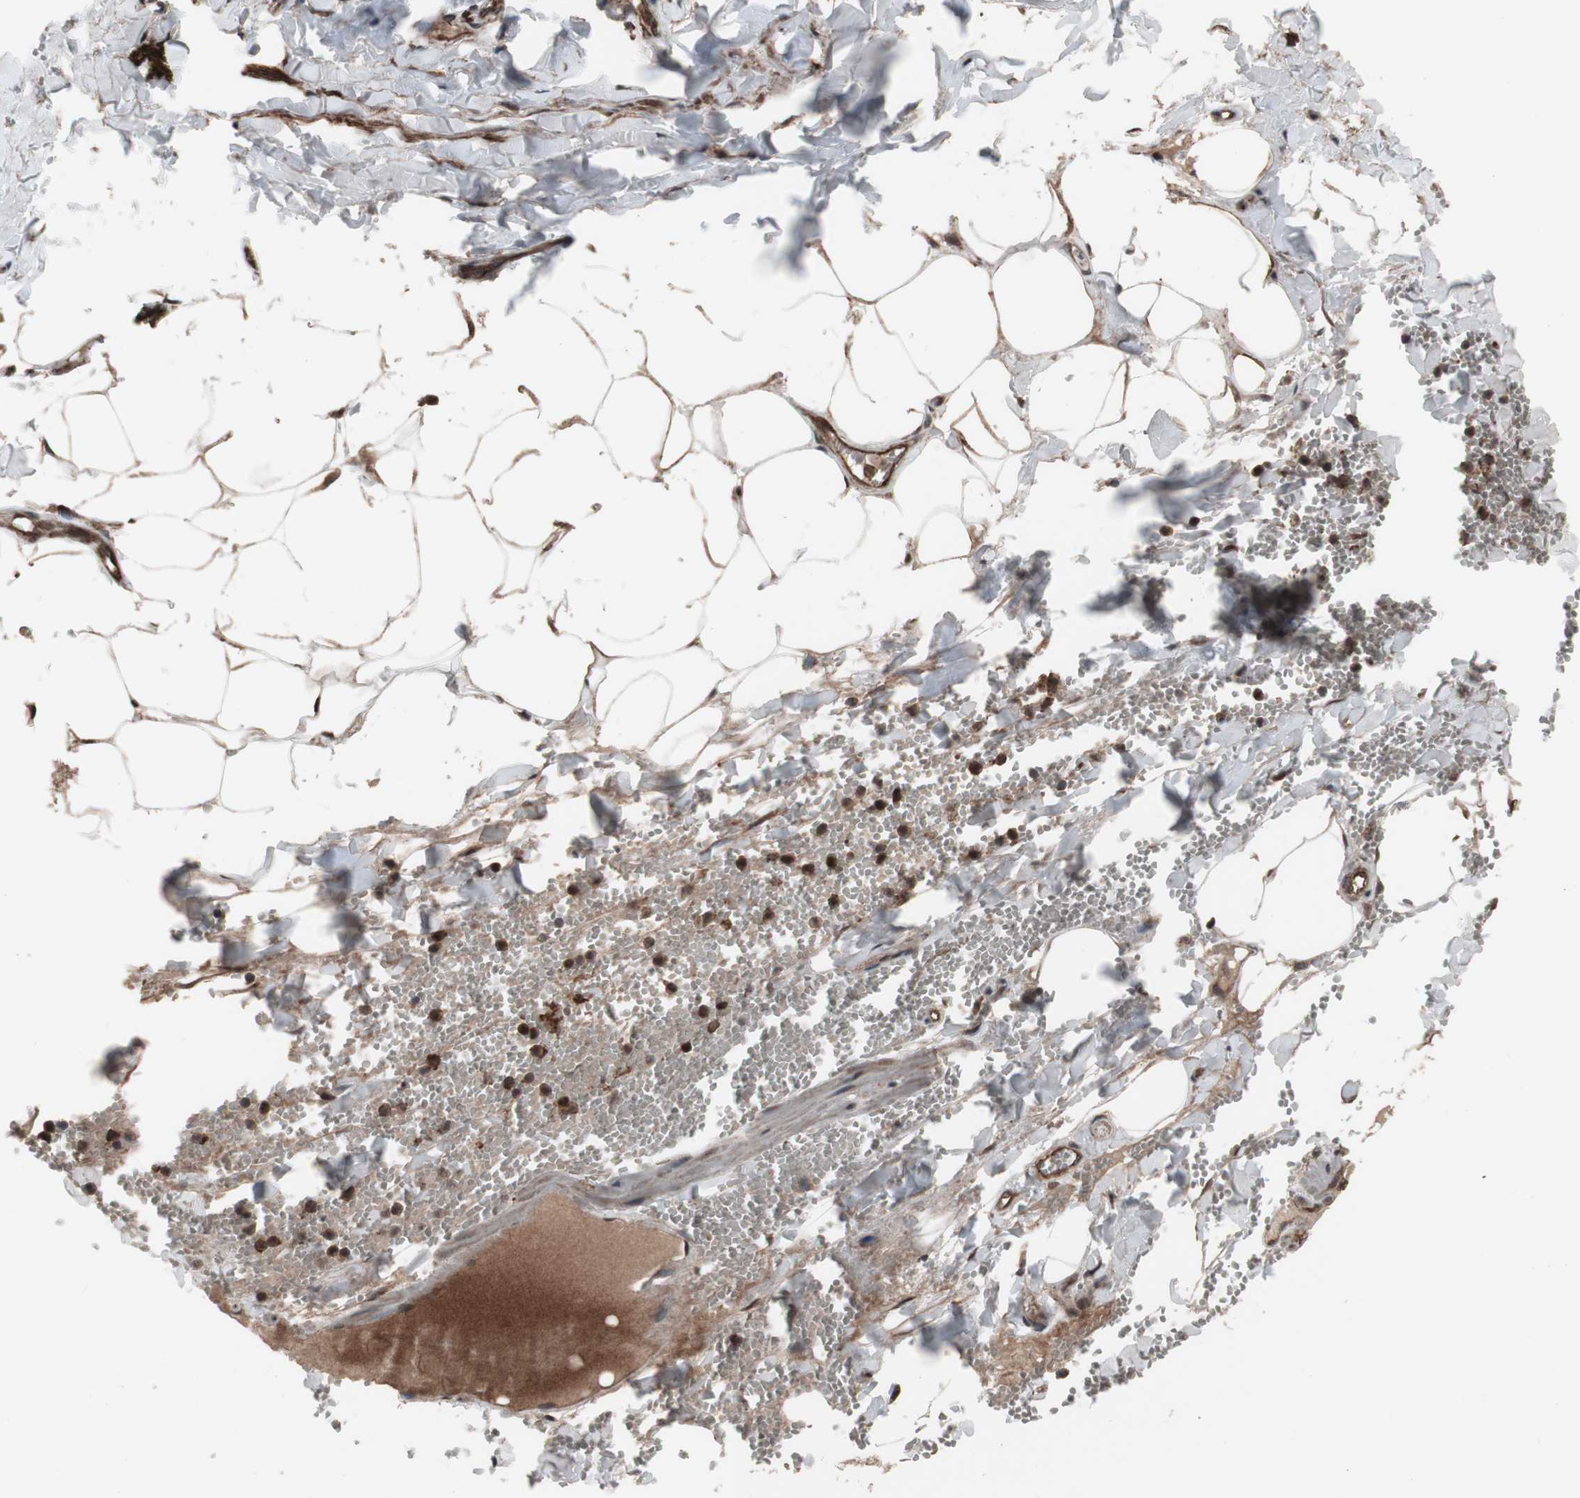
{"staining": {"intensity": "moderate", "quantity": "25%-75%", "location": "cytoplasmic/membranous"}, "tissue": "adipose tissue", "cell_type": "Adipocytes", "image_type": "normal", "snomed": [{"axis": "morphology", "description": "Normal tissue, NOS"}, {"axis": "topography", "description": "Adipose tissue"}, {"axis": "topography", "description": "Peripheral nerve tissue"}], "caption": "Immunohistochemical staining of benign human adipose tissue displays moderate cytoplasmic/membranous protein staining in about 25%-75% of adipocytes.", "gene": "COPB1", "patient": {"sex": "male", "age": 52}}